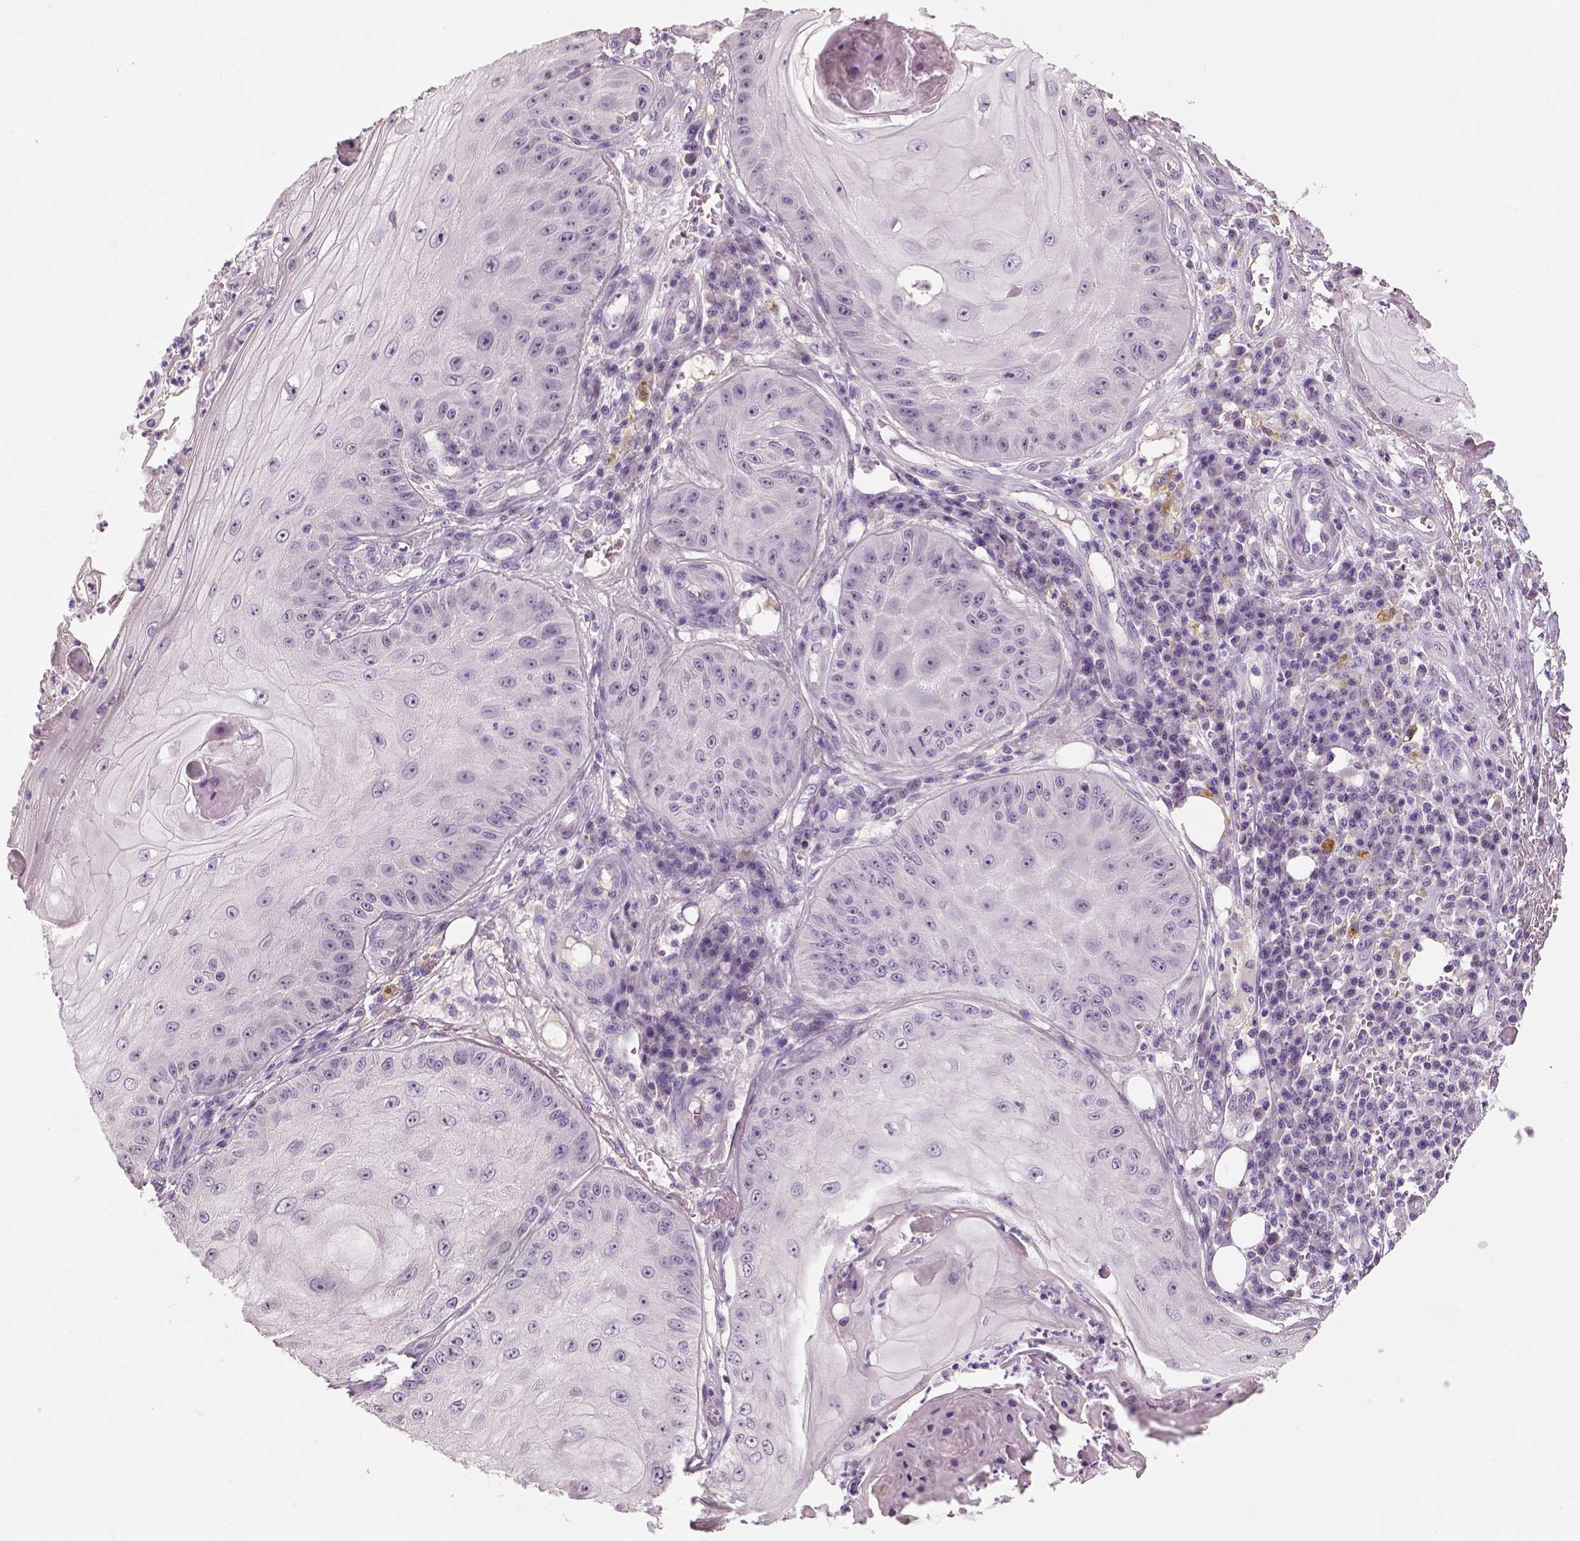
{"staining": {"intensity": "negative", "quantity": "none", "location": "none"}, "tissue": "skin cancer", "cell_type": "Tumor cells", "image_type": "cancer", "snomed": [{"axis": "morphology", "description": "Squamous cell carcinoma, NOS"}, {"axis": "topography", "description": "Skin"}], "caption": "This is a histopathology image of IHC staining of skin cancer, which shows no positivity in tumor cells.", "gene": "NECAB1", "patient": {"sex": "male", "age": 70}}